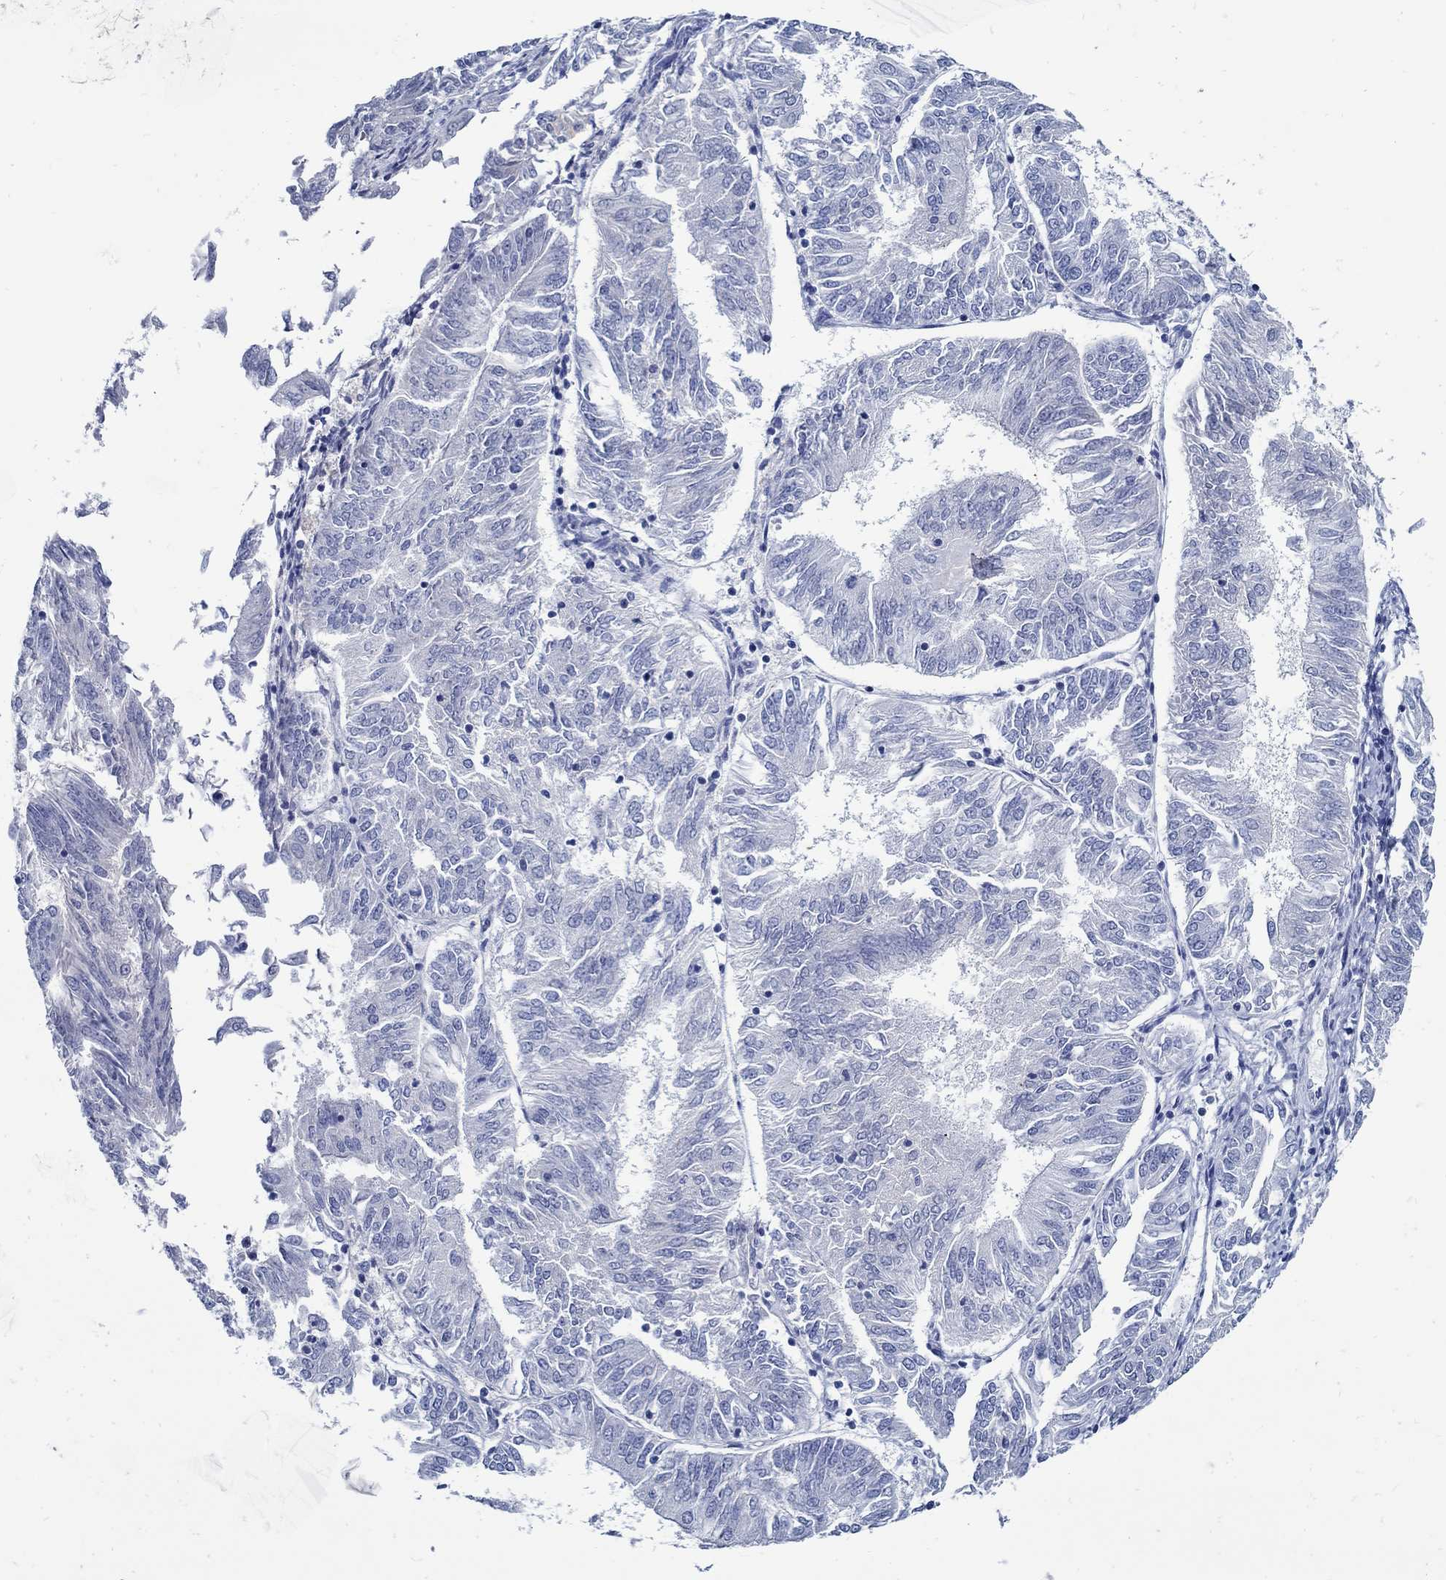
{"staining": {"intensity": "negative", "quantity": "none", "location": "none"}, "tissue": "endometrial cancer", "cell_type": "Tumor cells", "image_type": "cancer", "snomed": [{"axis": "morphology", "description": "Adenocarcinoma, NOS"}, {"axis": "topography", "description": "Endometrium"}], "caption": "A high-resolution photomicrograph shows immunohistochemistry (IHC) staining of adenocarcinoma (endometrial), which exhibits no significant expression in tumor cells. (Immunohistochemistry (ihc), brightfield microscopy, high magnification).", "gene": "PAX9", "patient": {"sex": "female", "age": 58}}